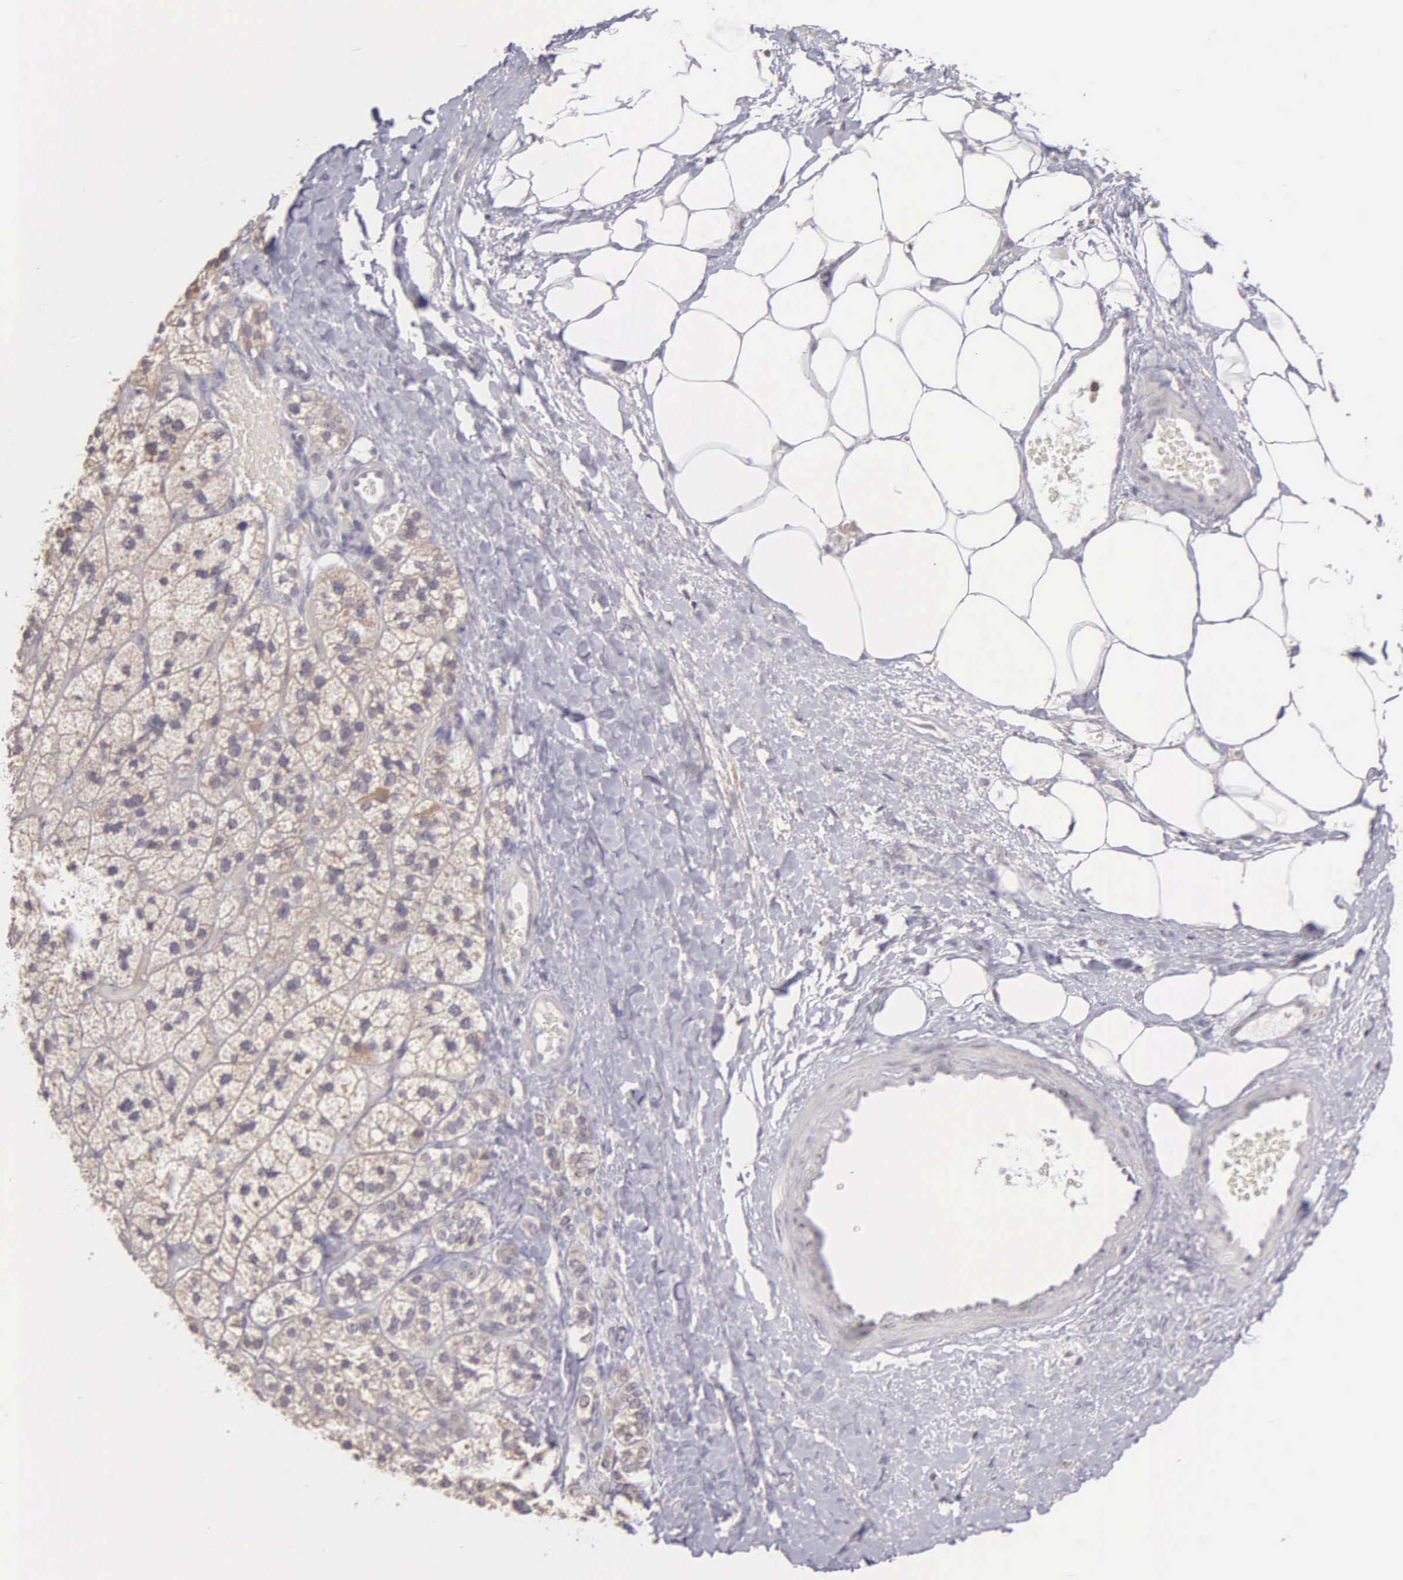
{"staining": {"intensity": "negative", "quantity": "none", "location": "none"}, "tissue": "adrenal gland", "cell_type": "Glandular cells", "image_type": "normal", "snomed": [{"axis": "morphology", "description": "Normal tissue, NOS"}, {"axis": "topography", "description": "Adrenal gland"}], "caption": "DAB immunohistochemical staining of unremarkable adrenal gland exhibits no significant expression in glandular cells.", "gene": "BRD1", "patient": {"sex": "male", "age": 57}}